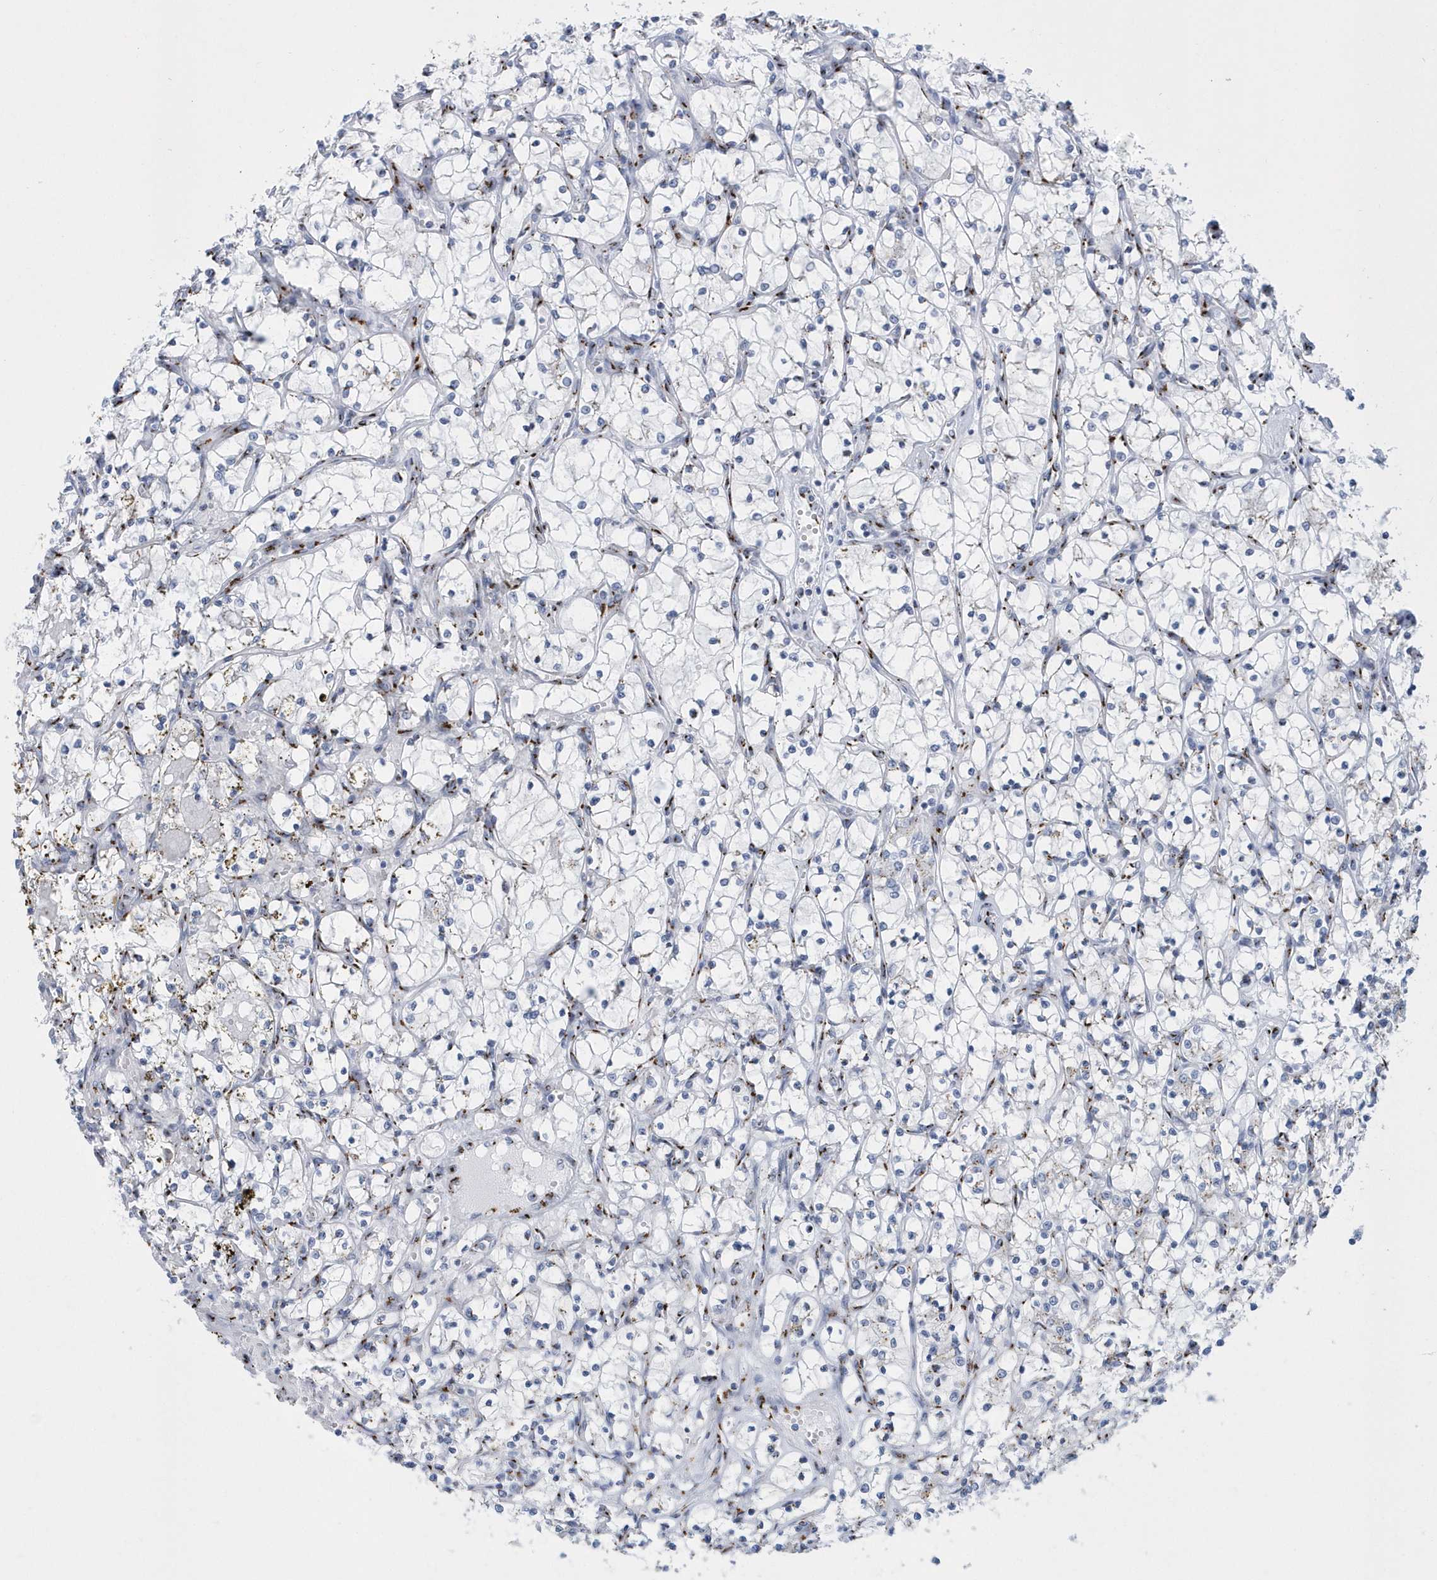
{"staining": {"intensity": "negative", "quantity": "none", "location": "none"}, "tissue": "renal cancer", "cell_type": "Tumor cells", "image_type": "cancer", "snomed": [{"axis": "morphology", "description": "Adenocarcinoma, NOS"}, {"axis": "topography", "description": "Kidney"}], "caption": "An immunohistochemistry image of renal cancer is shown. There is no staining in tumor cells of renal cancer. (DAB (3,3'-diaminobenzidine) immunohistochemistry visualized using brightfield microscopy, high magnification).", "gene": "SLX9", "patient": {"sex": "female", "age": 69}}